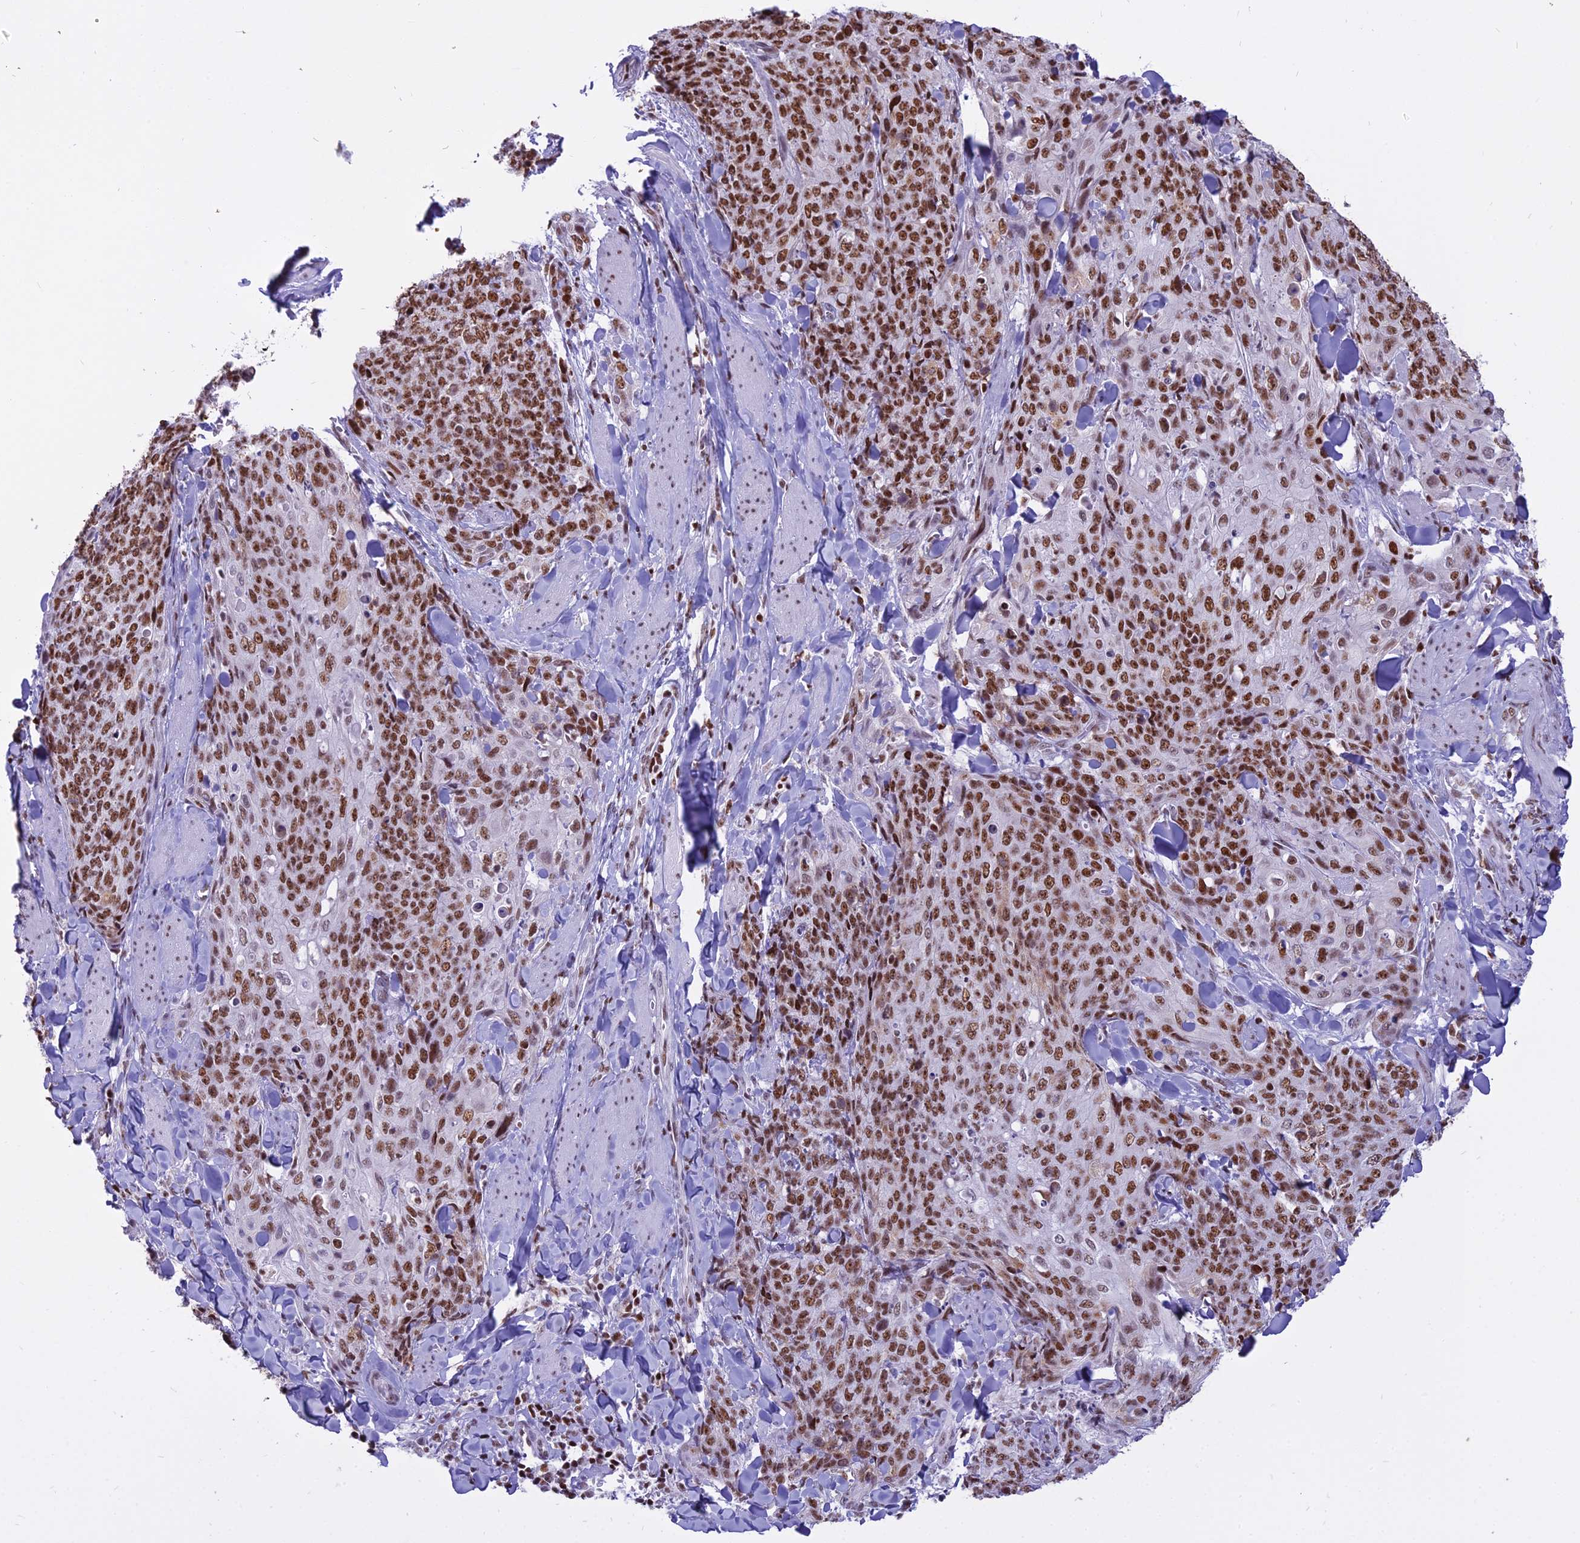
{"staining": {"intensity": "moderate", "quantity": ">75%", "location": "nuclear"}, "tissue": "skin cancer", "cell_type": "Tumor cells", "image_type": "cancer", "snomed": [{"axis": "morphology", "description": "Squamous cell carcinoma, NOS"}, {"axis": "topography", "description": "Skin"}, {"axis": "topography", "description": "Vulva"}], "caption": "This micrograph displays skin cancer stained with immunohistochemistry (IHC) to label a protein in brown. The nuclear of tumor cells show moderate positivity for the protein. Nuclei are counter-stained blue.", "gene": "PARP1", "patient": {"sex": "female", "age": 85}}